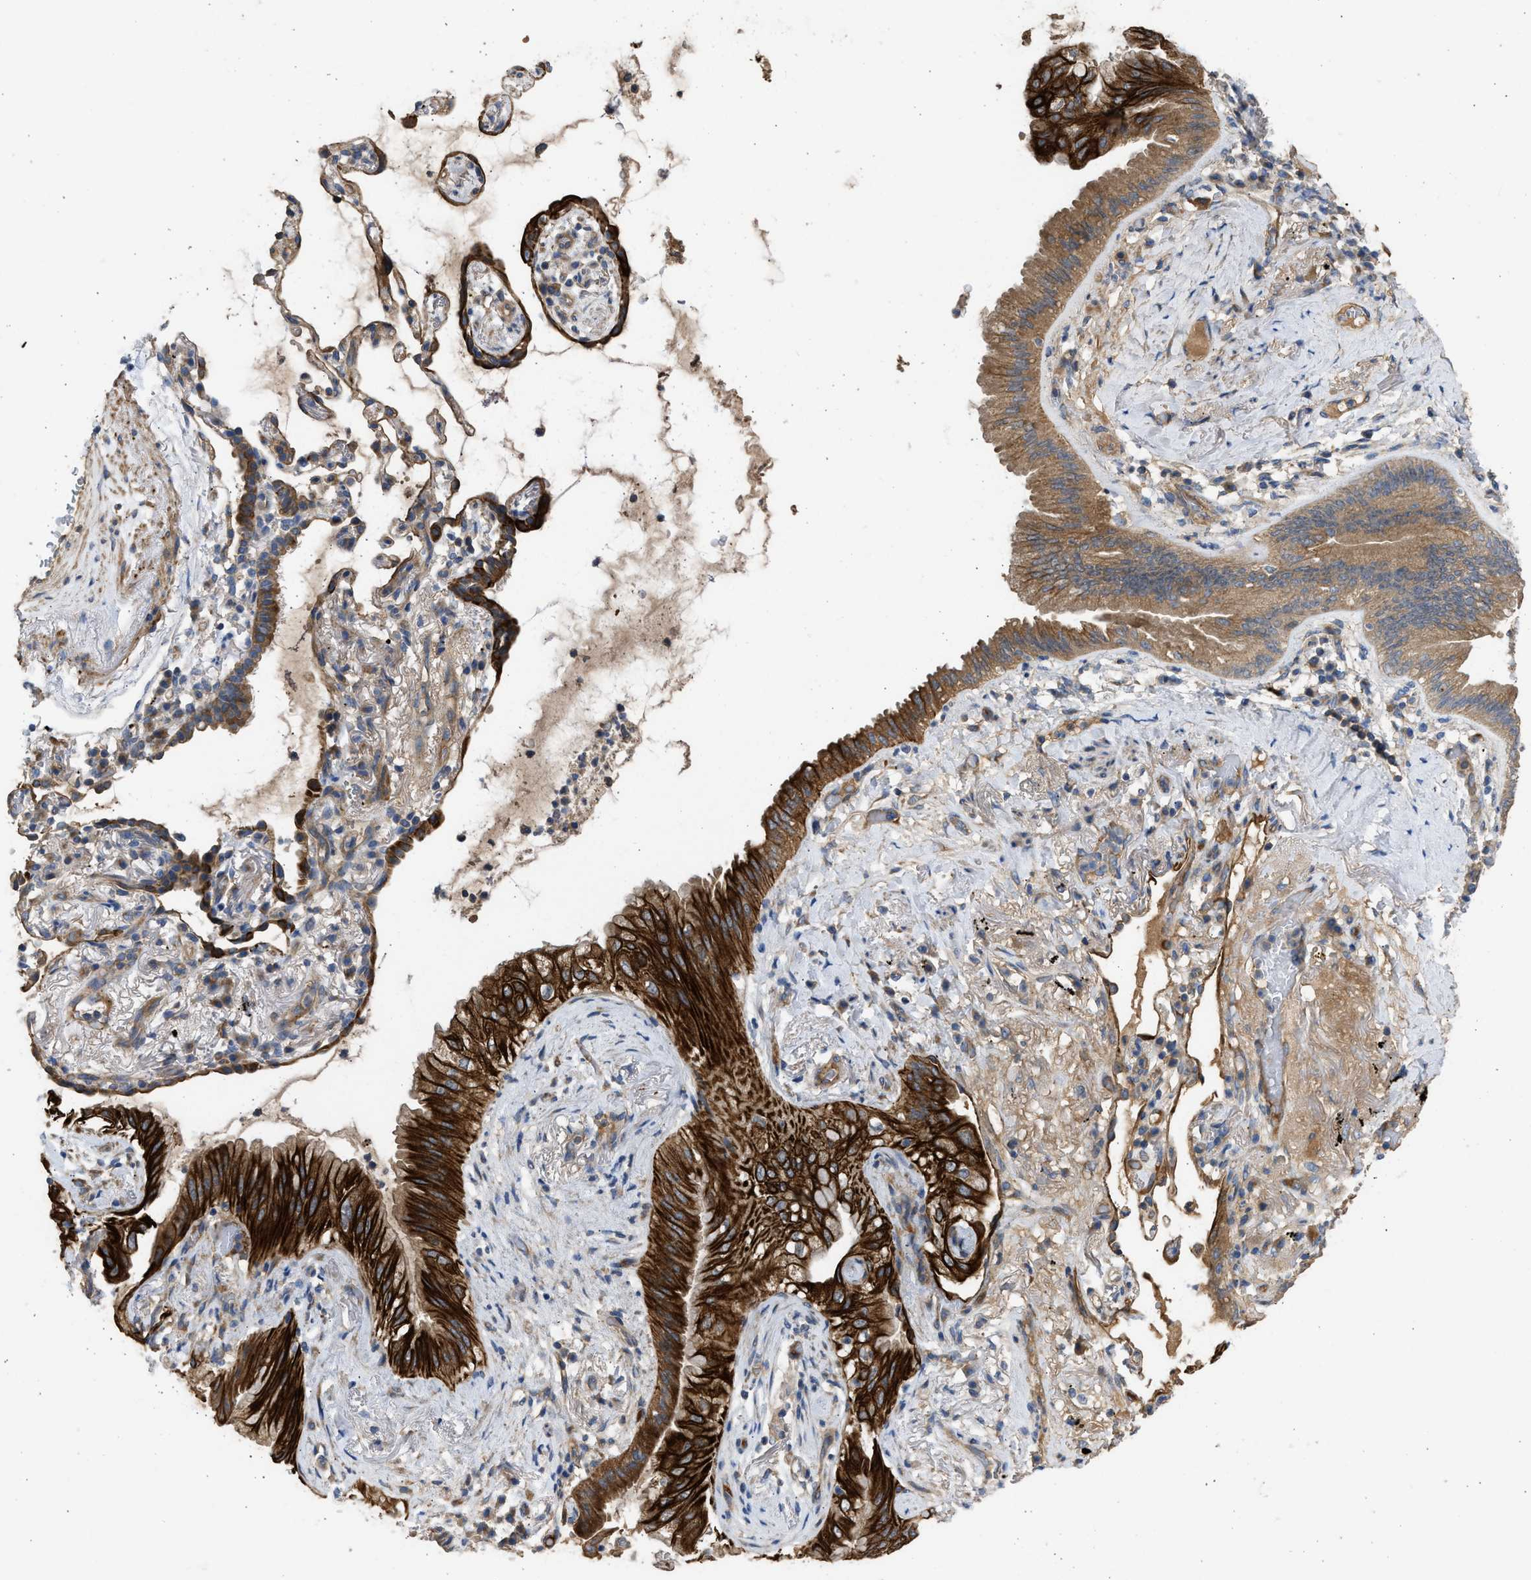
{"staining": {"intensity": "strong", "quantity": ">75%", "location": "cytoplasmic/membranous"}, "tissue": "lung cancer", "cell_type": "Tumor cells", "image_type": "cancer", "snomed": [{"axis": "morphology", "description": "Normal tissue, NOS"}, {"axis": "morphology", "description": "Adenocarcinoma, NOS"}, {"axis": "topography", "description": "Bronchus"}, {"axis": "topography", "description": "Lung"}], "caption": "Lung adenocarcinoma tissue reveals strong cytoplasmic/membranous expression in about >75% of tumor cells, visualized by immunohistochemistry.", "gene": "CSRNP2", "patient": {"sex": "female", "age": 70}}